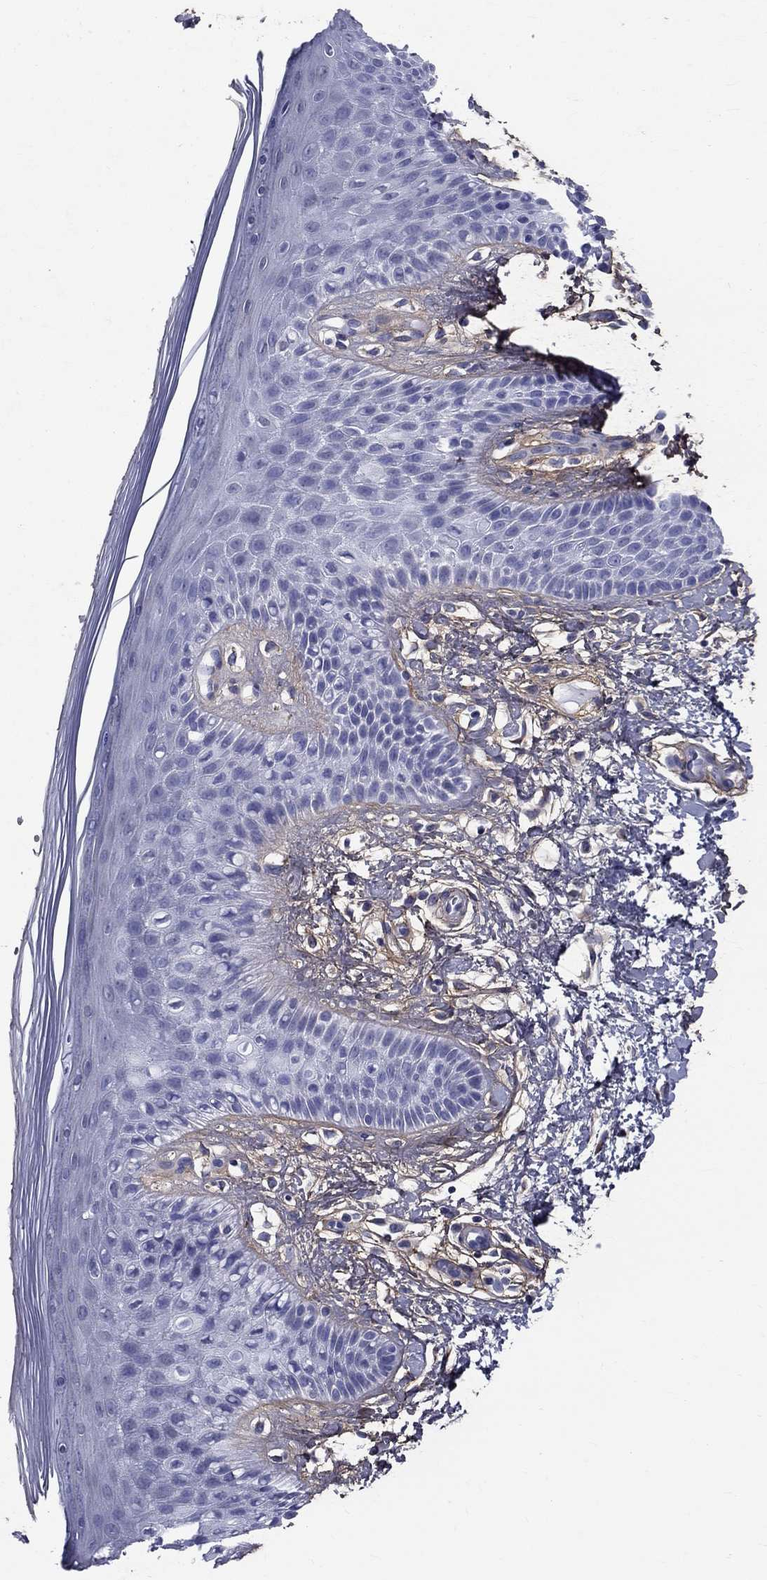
{"staining": {"intensity": "negative", "quantity": "none", "location": "none"}, "tissue": "skin", "cell_type": "Epidermal cells", "image_type": "normal", "snomed": [{"axis": "morphology", "description": "Normal tissue, NOS"}, {"axis": "topography", "description": "Anal"}], "caption": "Histopathology image shows no significant protein expression in epidermal cells of benign skin. Brightfield microscopy of IHC stained with DAB (brown) and hematoxylin (blue), captured at high magnification.", "gene": "ANXA10", "patient": {"sex": "male", "age": 36}}